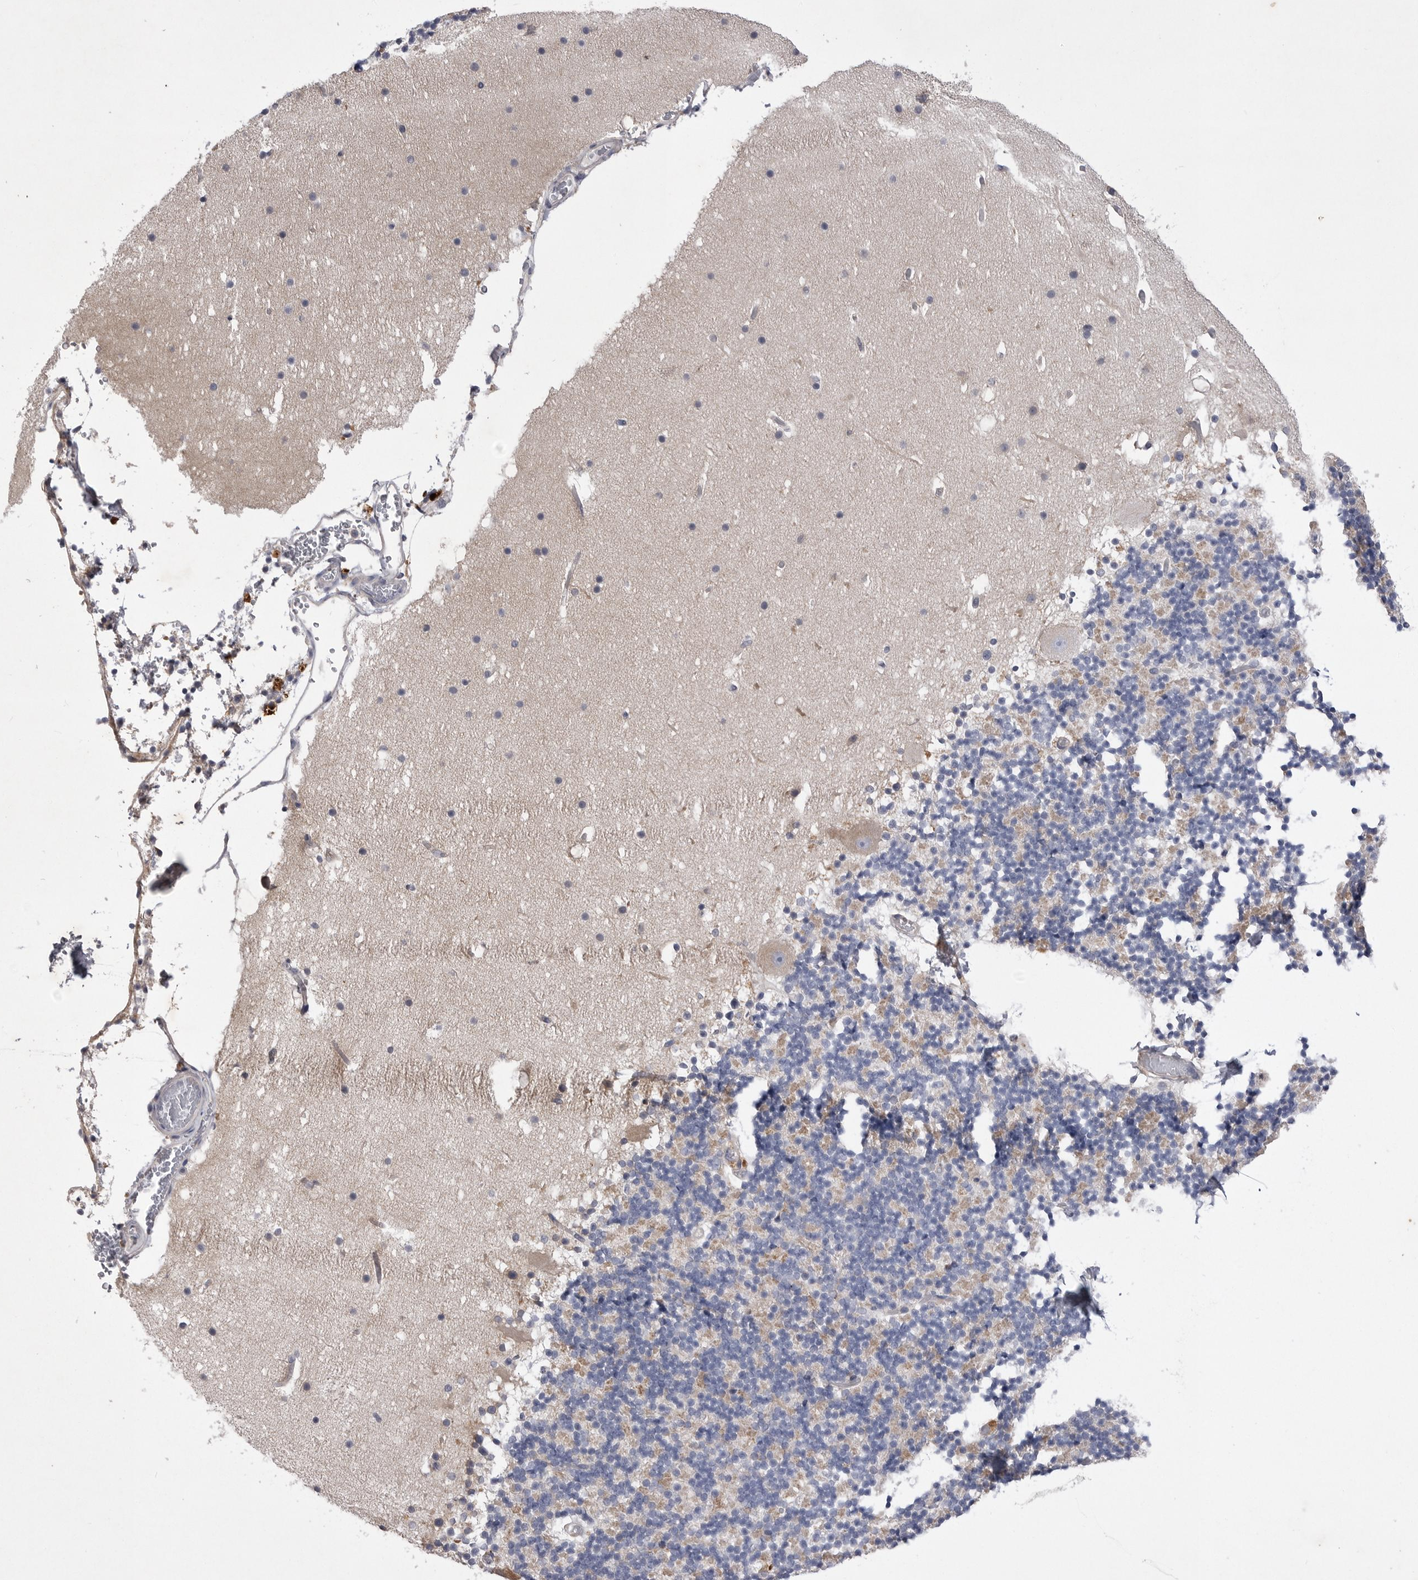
{"staining": {"intensity": "negative", "quantity": "none", "location": "none"}, "tissue": "cerebellum", "cell_type": "Cells in granular layer", "image_type": "normal", "snomed": [{"axis": "morphology", "description": "Normal tissue, NOS"}, {"axis": "topography", "description": "Cerebellum"}], "caption": "Histopathology image shows no protein positivity in cells in granular layer of normal cerebellum.", "gene": "VAC14", "patient": {"sex": "male", "age": 57}}